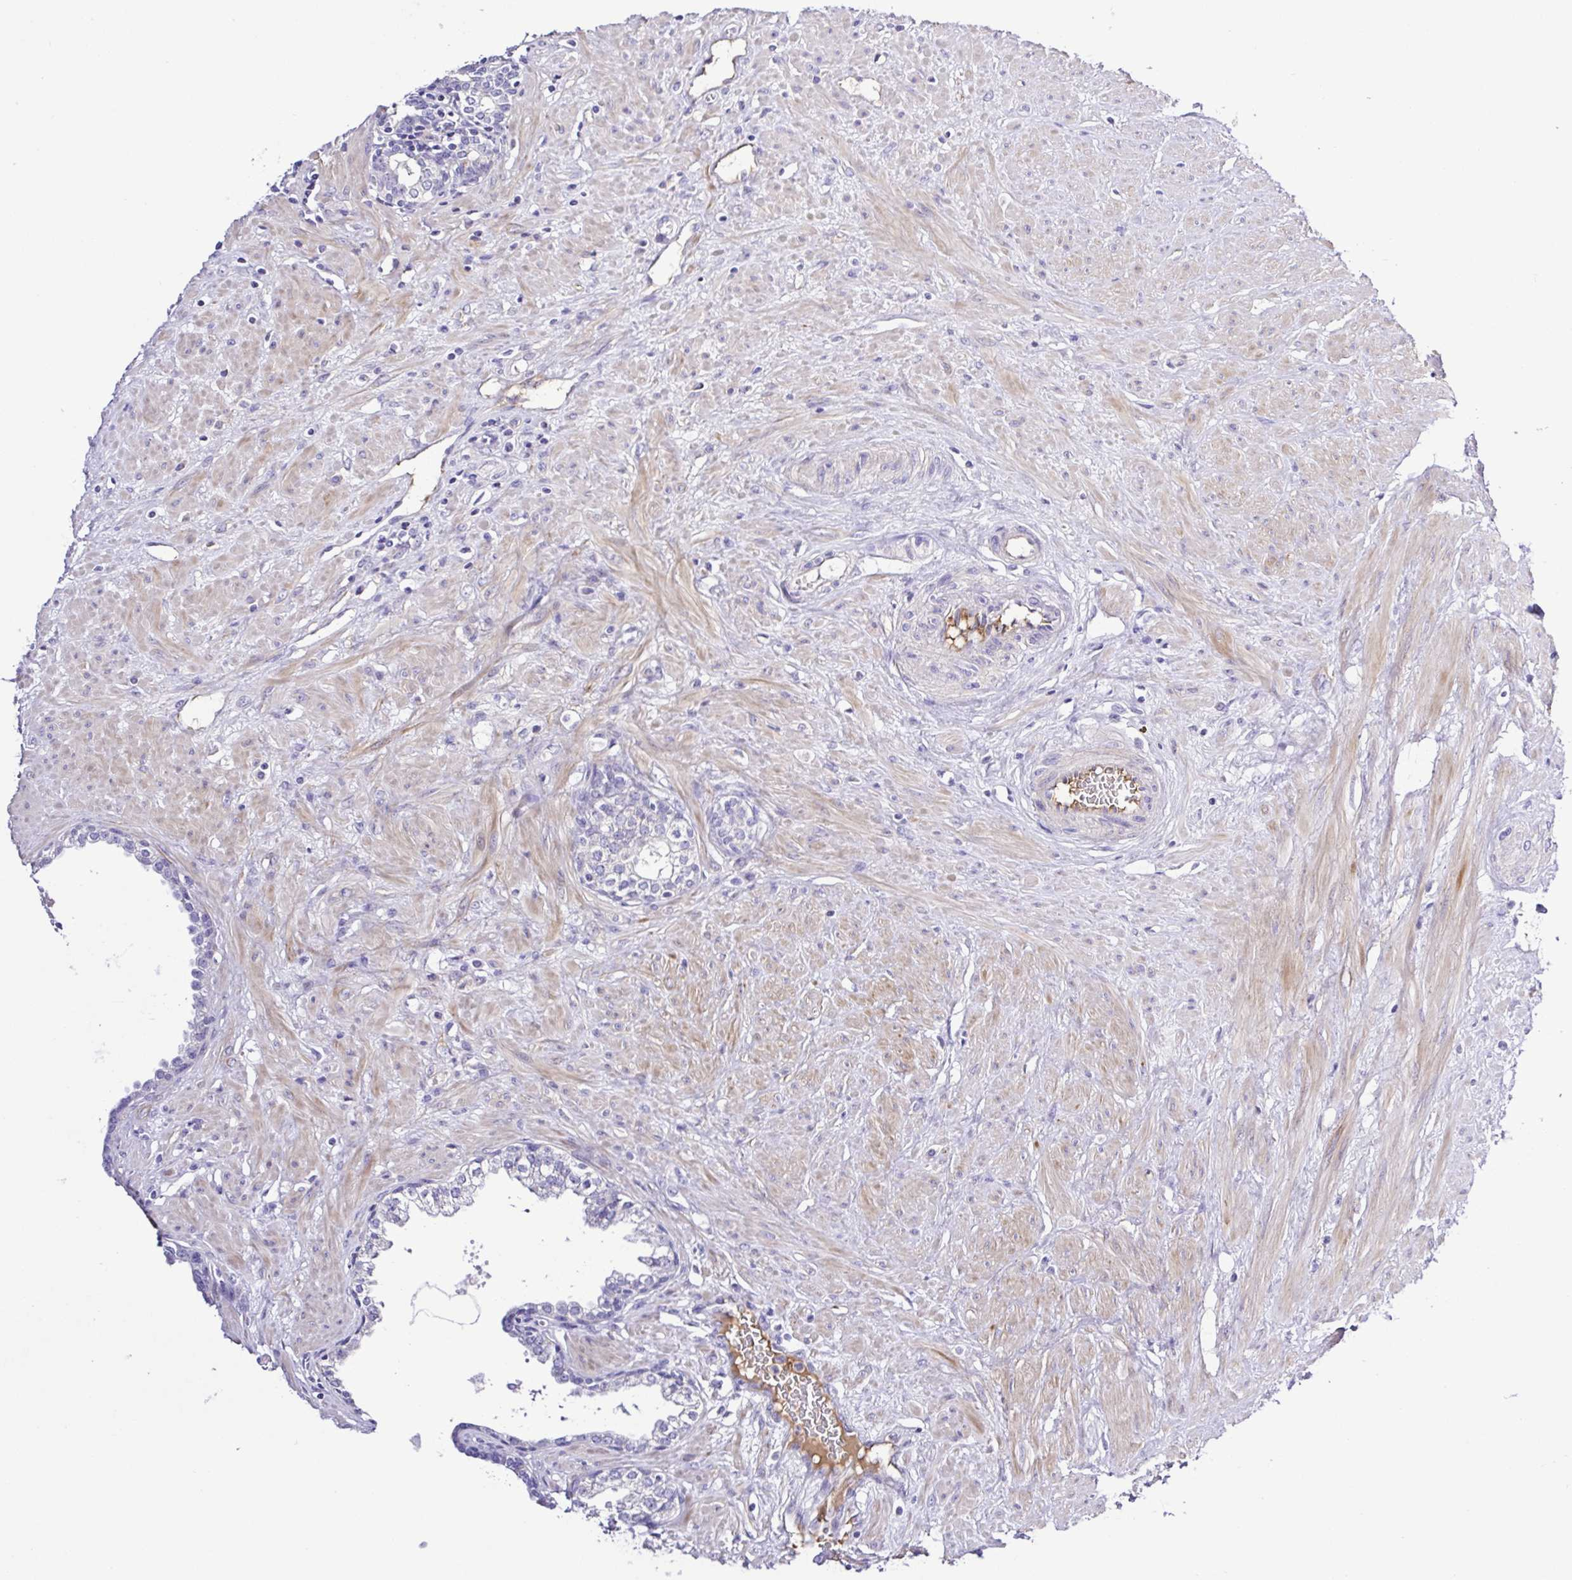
{"staining": {"intensity": "negative", "quantity": "none", "location": "none"}, "tissue": "prostate", "cell_type": "Glandular cells", "image_type": "normal", "snomed": [{"axis": "morphology", "description": "Normal tissue, NOS"}, {"axis": "topography", "description": "Prostate"}], "caption": "High power microscopy image of an immunohistochemistry image of unremarkable prostate, revealing no significant positivity in glandular cells.", "gene": "GABBR2", "patient": {"sex": "male", "age": 55}}